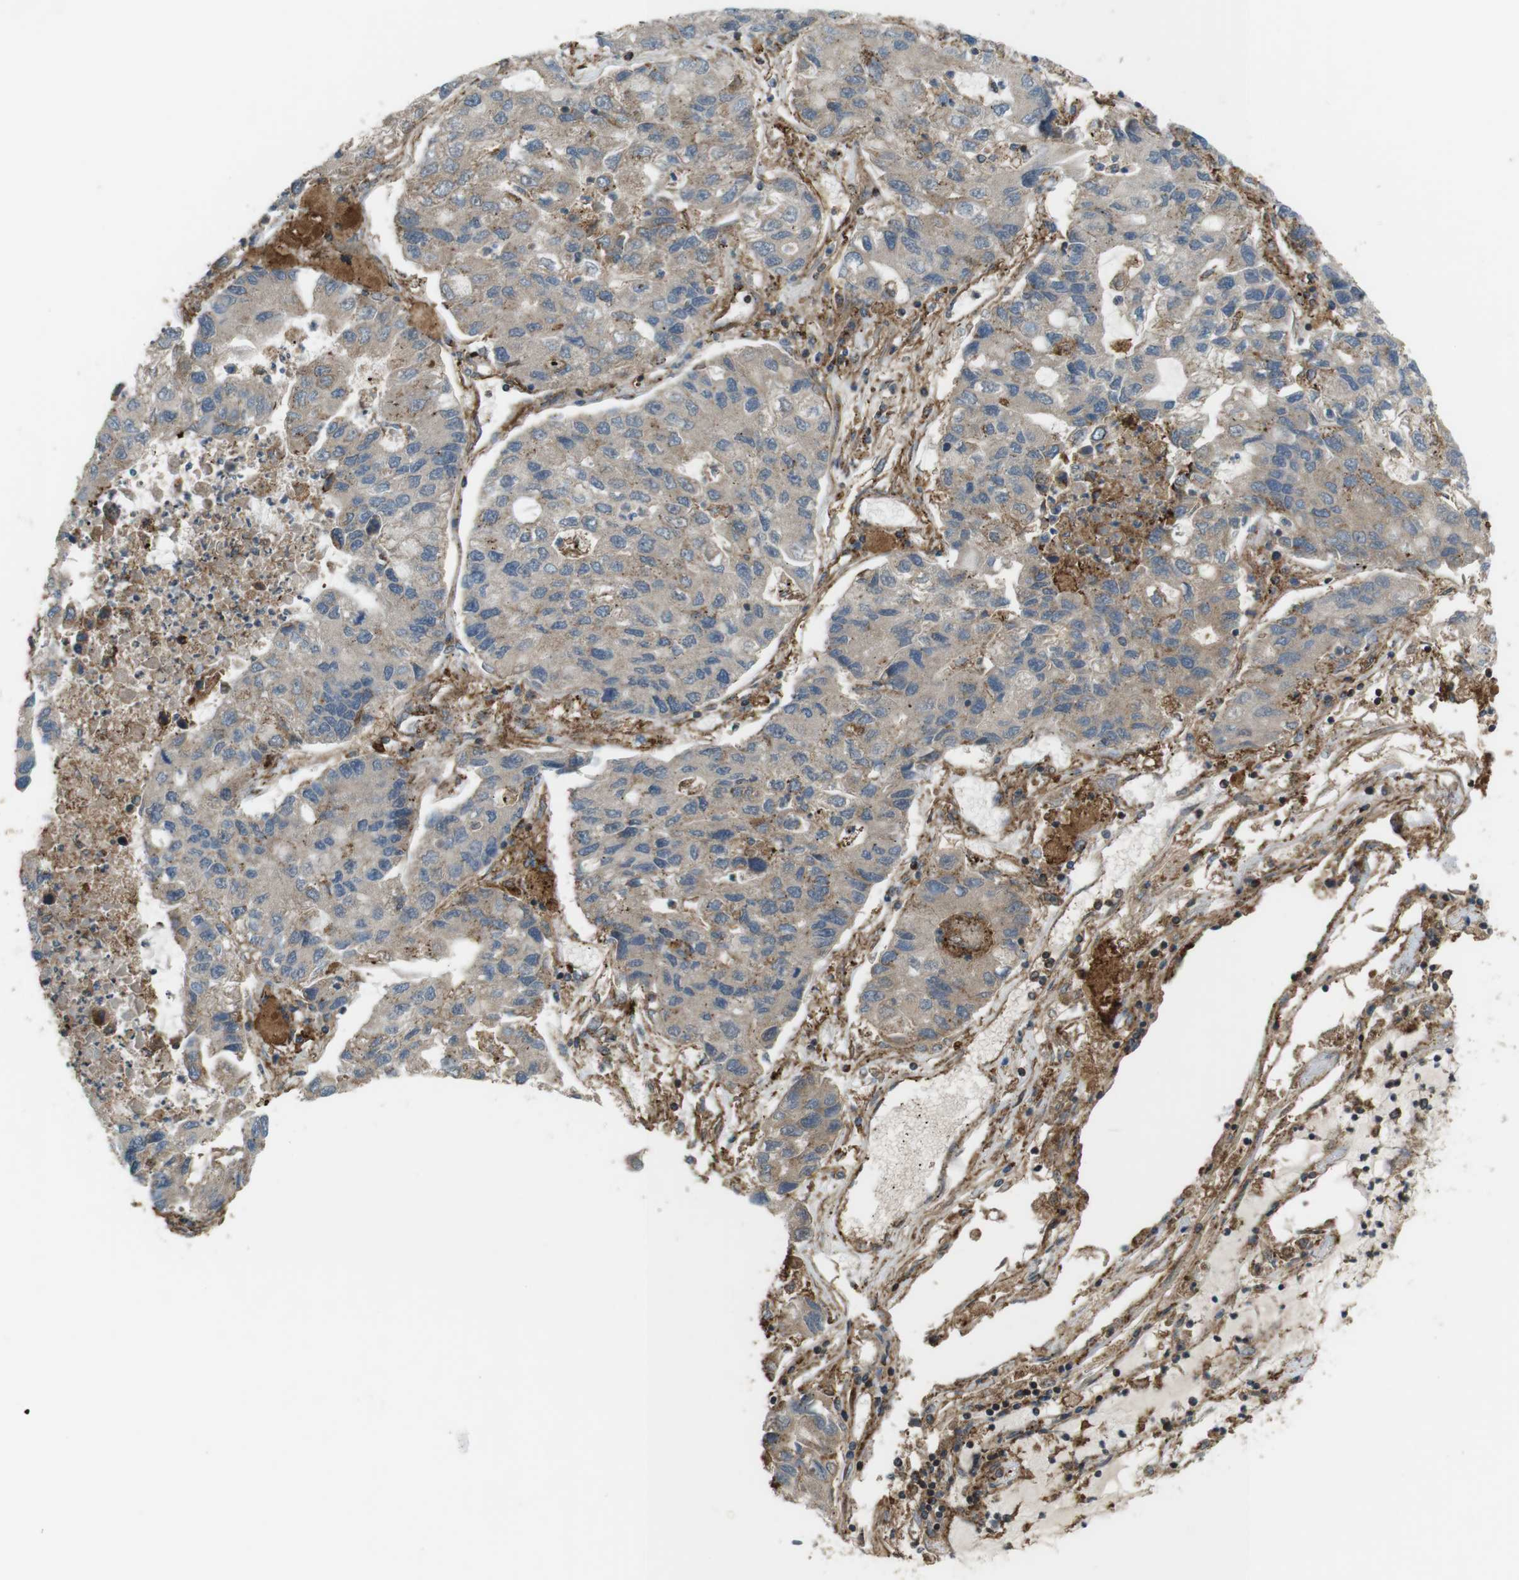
{"staining": {"intensity": "weak", "quantity": ">75%", "location": "cytoplasmic/membranous"}, "tissue": "lung cancer", "cell_type": "Tumor cells", "image_type": "cancer", "snomed": [{"axis": "morphology", "description": "Adenocarcinoma, NOS"}, {"axis": "topography", "description": "Lung"}], "caption": "Protein expression analysis of lung cancer displays weak cytoplasmic/membranous positivity in about >75% of tumor cells.", "gene": "DDAH2", "patient": {"sex": "female", "age": 51}}